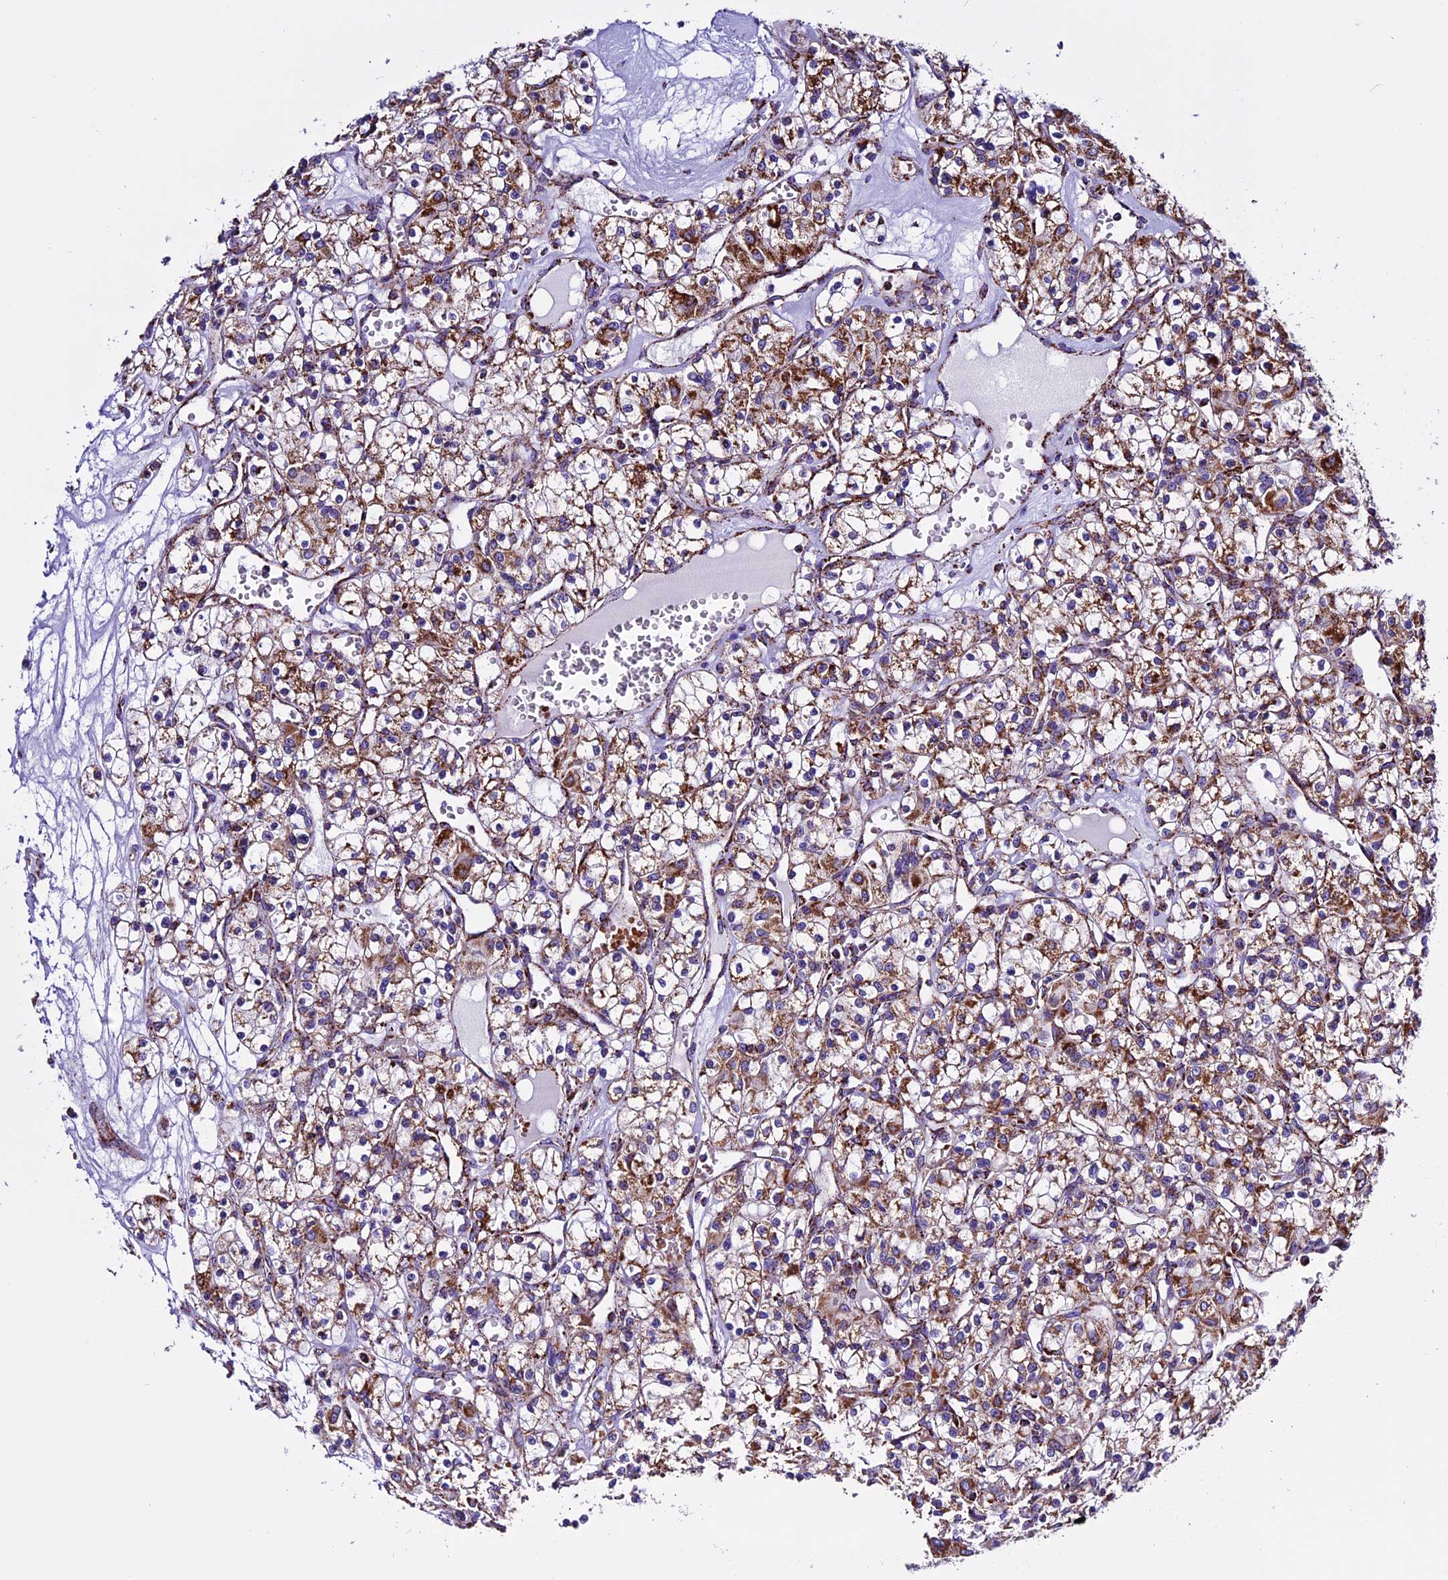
{"staining": {"intensity": "moderate", "quantity": "25%-75%", "location": "cytoplasmic/membranous"}, "tissue": "renal cancer", "cell_type": "Tumor cells", "image_type": "cancer", "snomed": [{"axis": "morphology", "description": "Adenocarcinoma, NOS"}, {"axis": "topography", "description": "Kidney"}], "caption": "A high-resolution photomicrograph shows immunohistochemistry (IHC) staining of adenocarcinoma (renal), which displays moderate cytoplasmic/membranous staining in about 25%-75% of tumor cells.", "gene": "CX3CL1", "patient": {"sex": "female", "age": 59}}